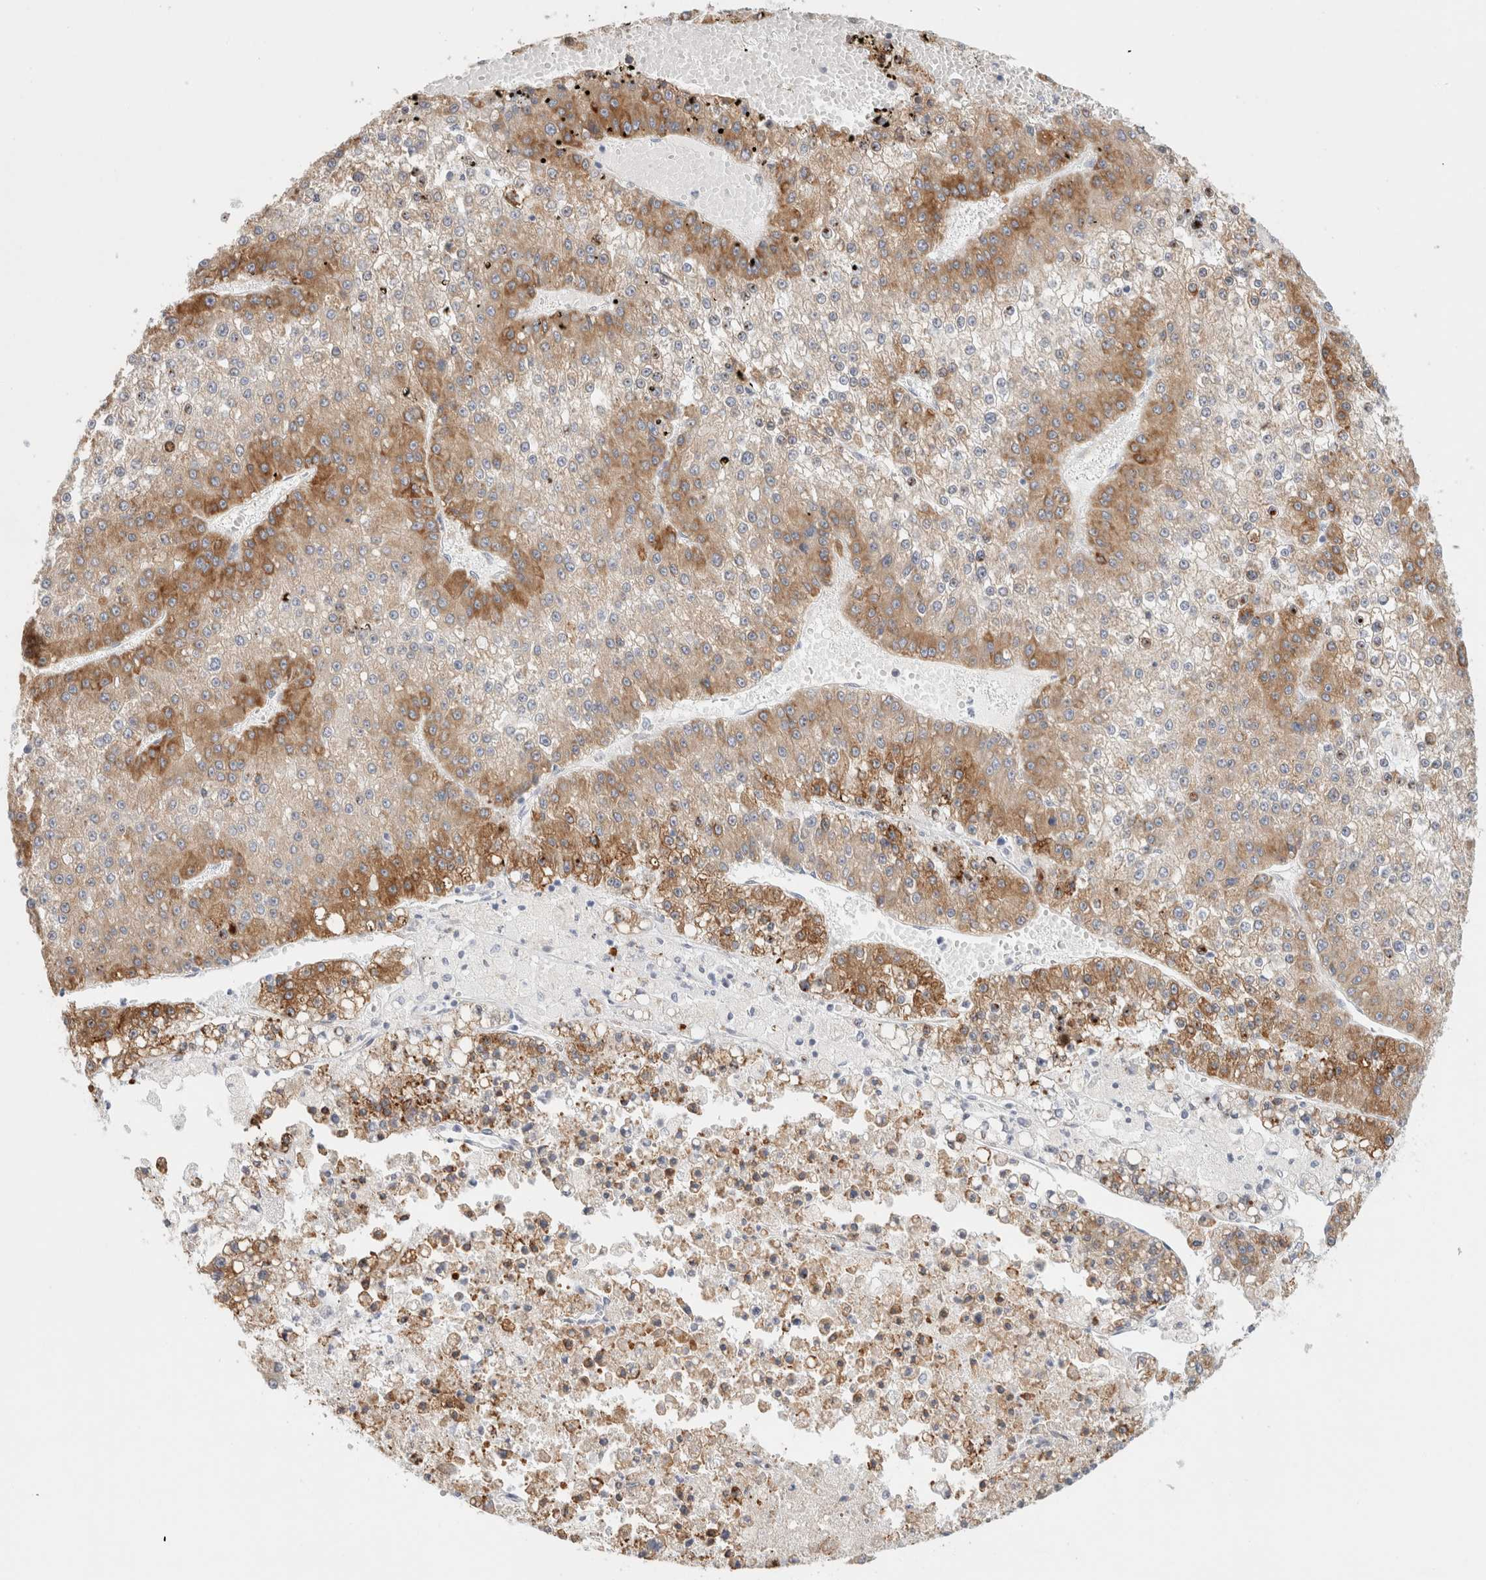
{"staining": {"intensity": "moderate", "quantity": "25%-75%", "location": "cytoplasmic/membranous"}, "tissue": "liver cancer", "cell_type": "Tumor cells", "image_type": "cancer", "snomed": [{"axis": "morphology", "description": "Carcinoma, Hepatocellular, NOS"}, {"axis": "topography", "description": "Liver"}], "caption": "Moderate cytoplasmic/membranous expression is present in approximately 25%-75% of tumor cells in liver hepatocellular carcinoma. Nuclei are stained in blue.", "gene": "CSK", "patient": {"sex": "female", "age": 73}}